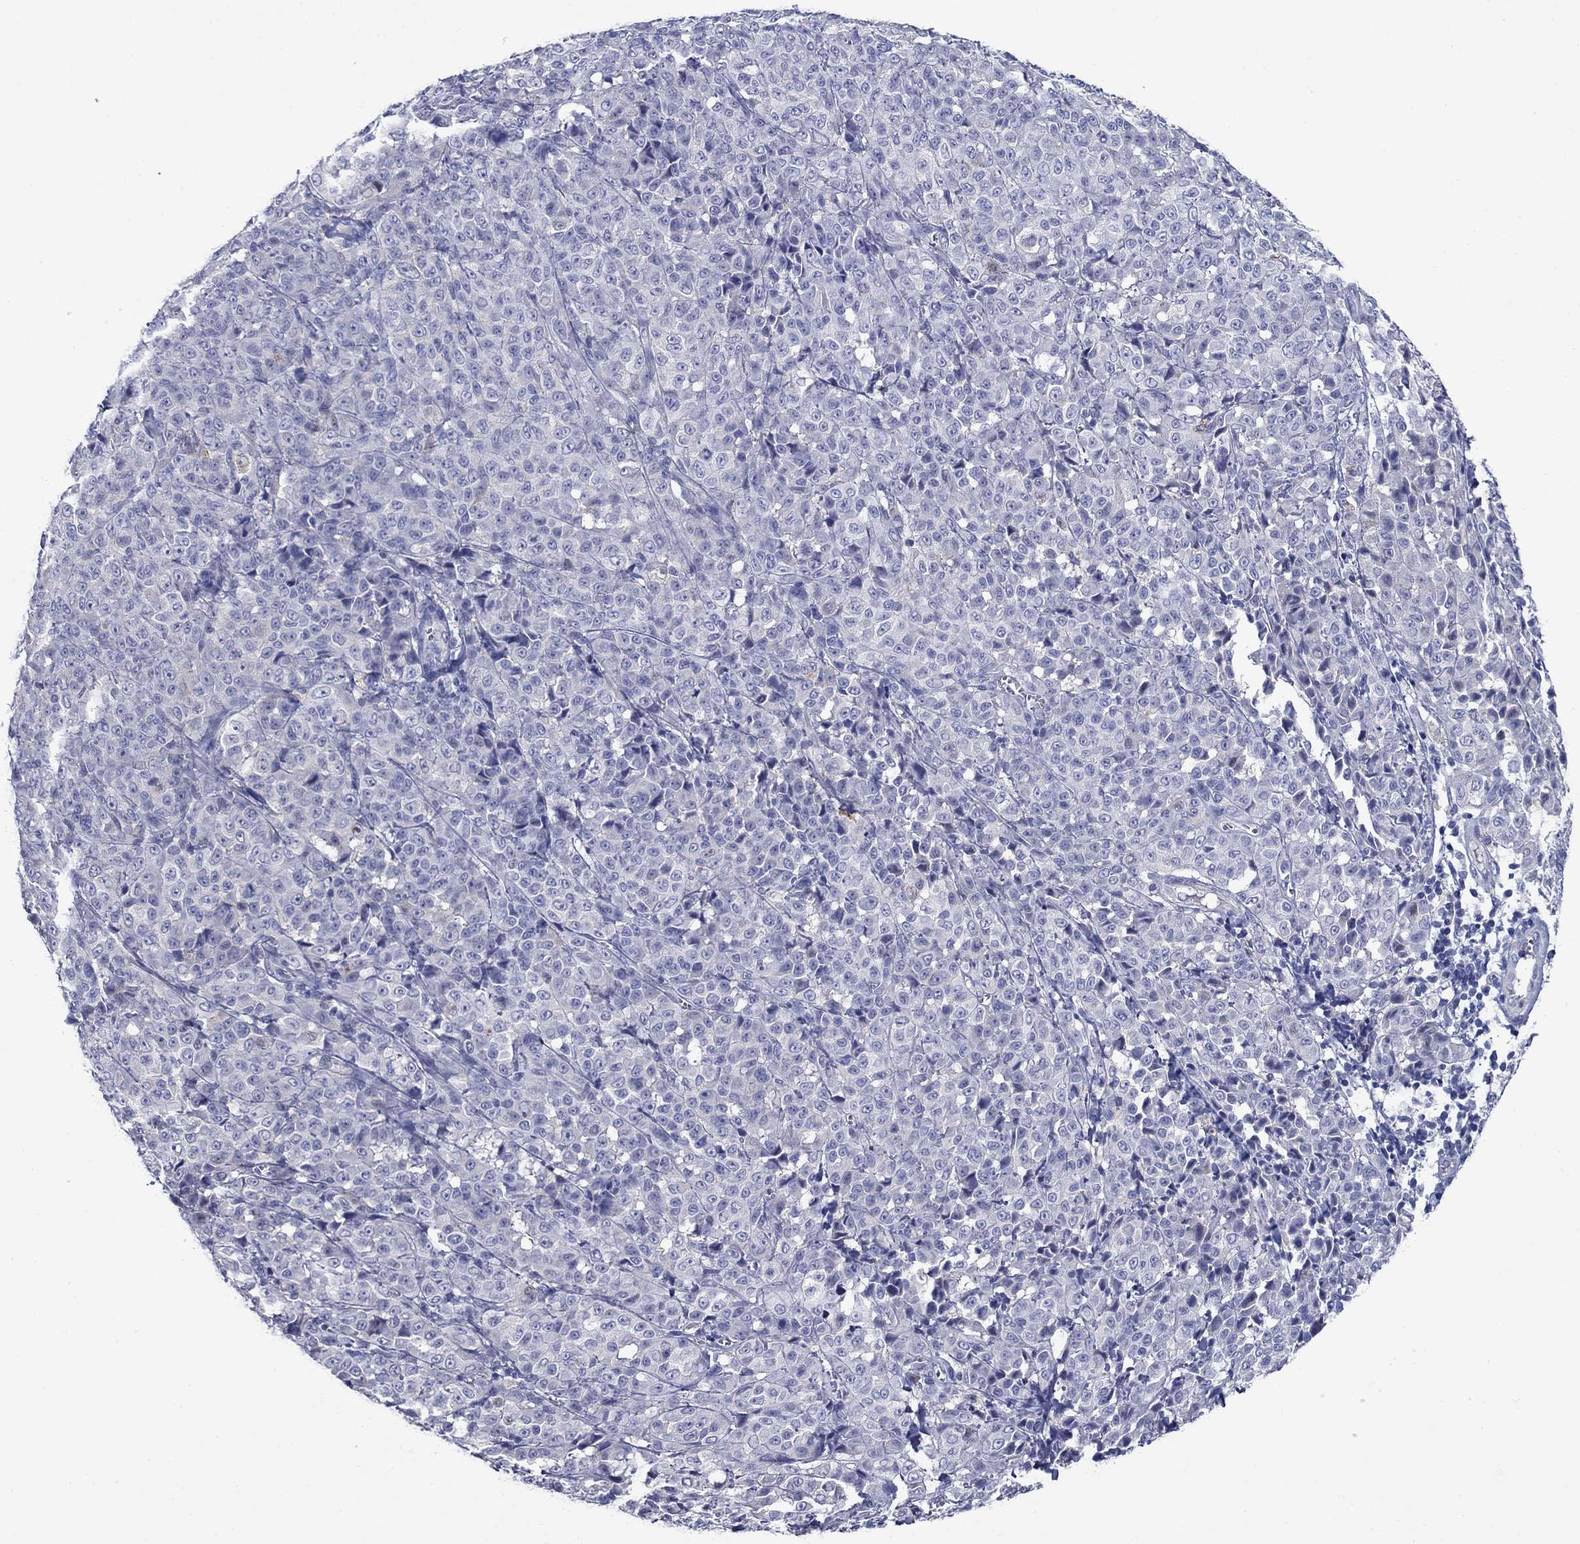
{"staining": {"intensity": "negative", "quantity": "none", "location": "none"}, "tissue": "melanoma", "cell_type": "Tumor cells", "image_type": "cancer", "snomed": [{"axis": "morphology", "description": "Malignant melanoma, NOS"}, {"axis": "topography", "description": "Skin"}], "caption": "Tumor cells are negative for protein expression in human melanoma.", "gene": "SULT2B1", "patient": {"sex": "male", "age": 89}}